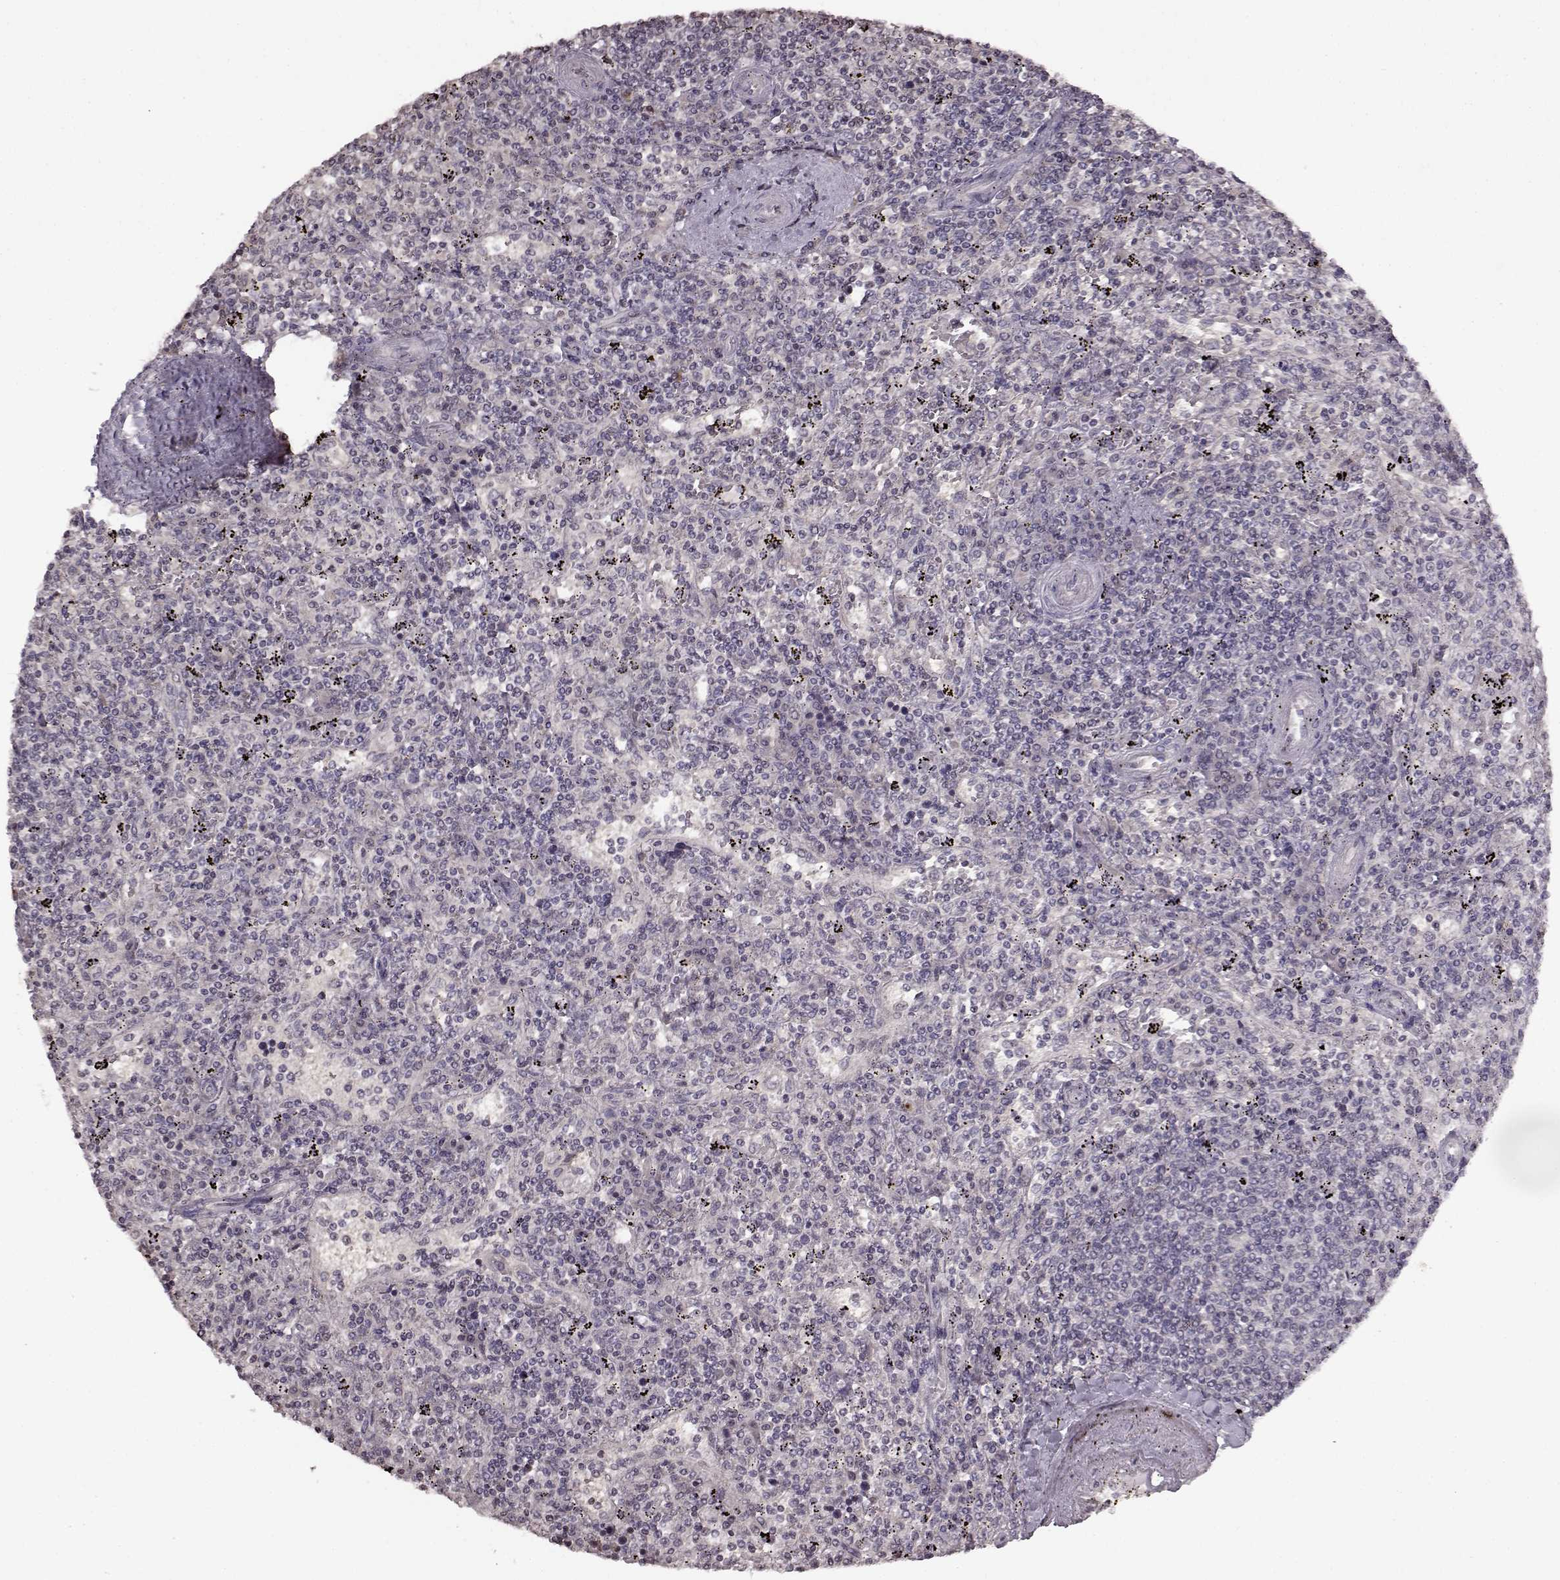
{"staining": {"intensity": "negative", "quantity": "none", "location": "none"}, "tissue": "lymphoma", "cell_type": "Tumor cells", "image_type": "cancer", "snomed": [{"axis": "morphology", "description": "Malignant lymphoma, non-Hodgkin's type, Low grade"}, {"axis": "topography", "description": "Spleen"}], "caption": "Immunohistochemistry of human low-grade malignant lymphoma, non-Hodgkin's type reveals no staining in tumor cells.", "gene": "FSHB", "patient": {"sex": "male", "age": 62}}